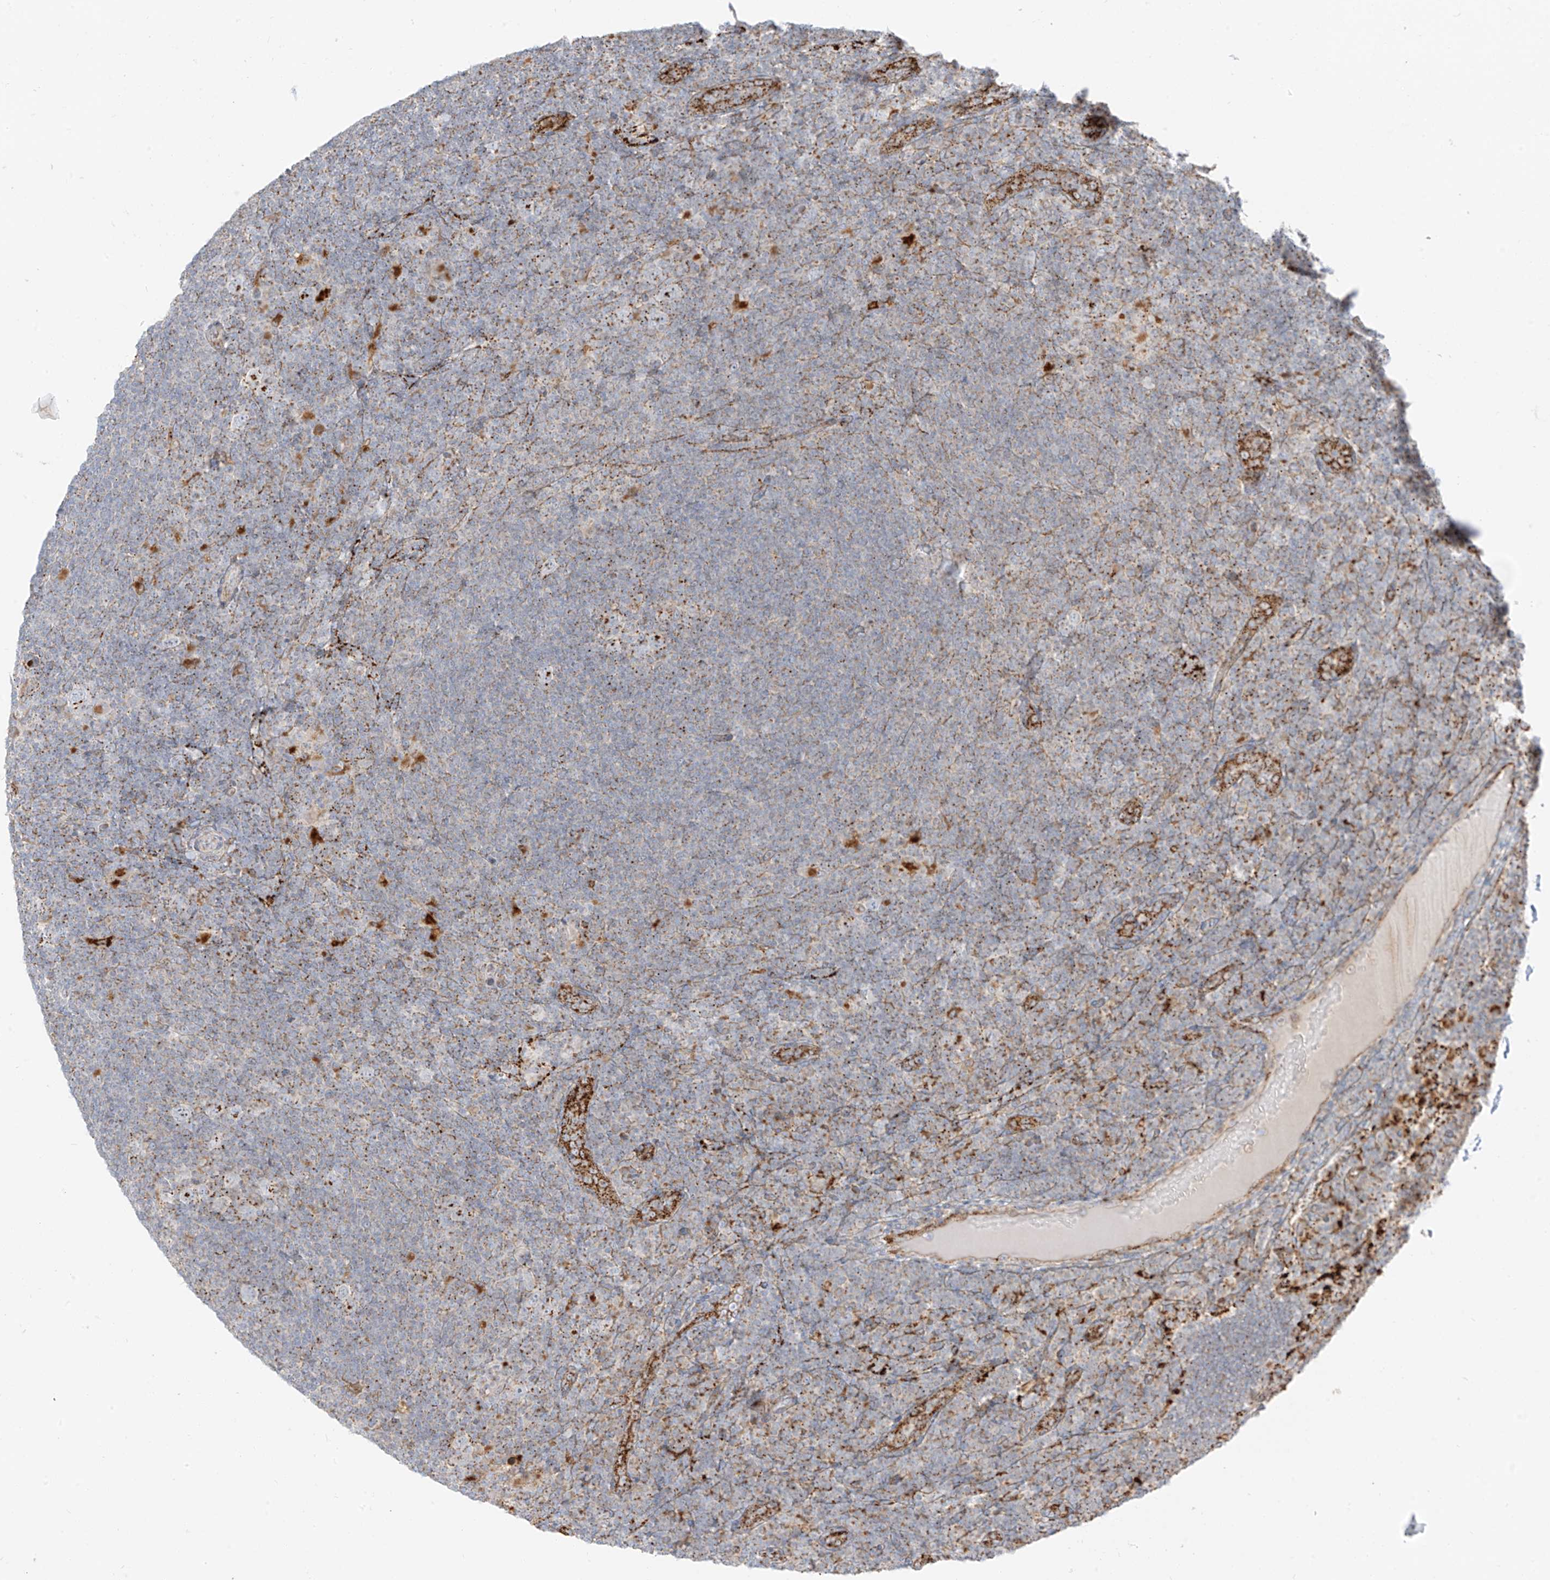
{"staining": {"intensity": "moderate", "quantity": ">75%", "location": "cytoplasmic/membranous"}, "tissue": "lymphoma", "cell_type": "Tumor cells", "image_type": "cancer", "snomed": [{"axis": "morphology", "description": "Hodgkin's disease, NOS"}, {"axis": "topography", "description": "Lymph node"}], "caption": "Immunohistochemical staining of human lymphoma exhibits medium levels of moderate cytoplasmic/membranous protein staining in about >75% of tumor cells.", "gene": "SLC35F6", "patient": {"sex": "female", "age": 57}}